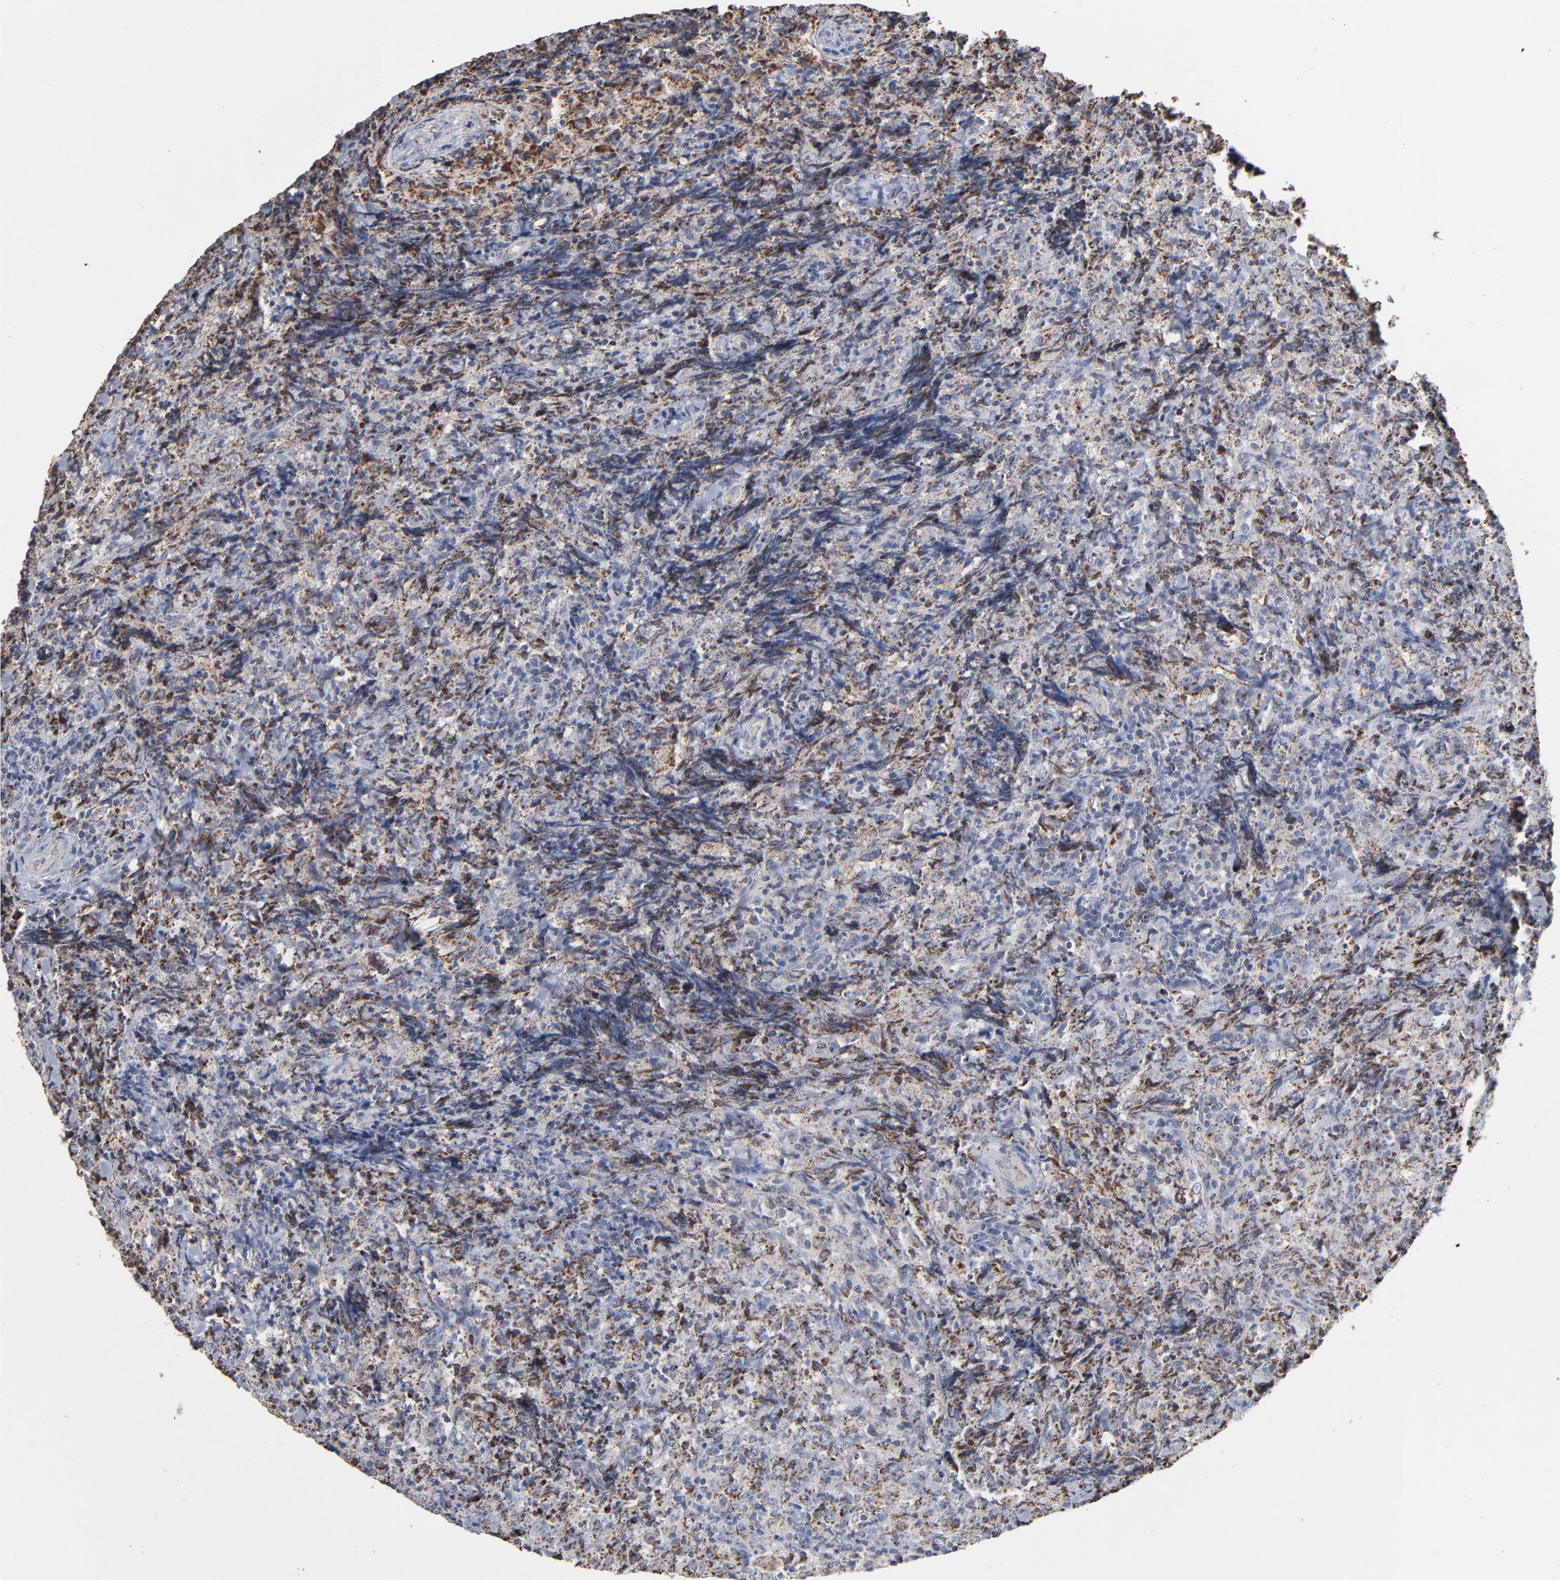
{"staining": {"intensity": "strong", "quantity": ">75%", "location": "cytoplasmic/membranous"}, "tissue": "lymphoma", "cell_type": "Tumor cells", "image_type": "cancer", "snomed": [{"axis": "morphology", "description": "Malignant lymphoma, non-Hodgkin's type, High grade"}, {"axis": "topography", "description": "Tonsil"}], "caption": "DAB (3,3'-diaminobenzidine) immunohistochemical staining of human malignant lymphoma, non-Hodgkin's type (high-grade) exhibits strong cytoplasmic/membranous protein positivity in approximately >75% of tumor cells.", "gene": "UQCRC1", "patient": {"sex": "female", "age": 36}}